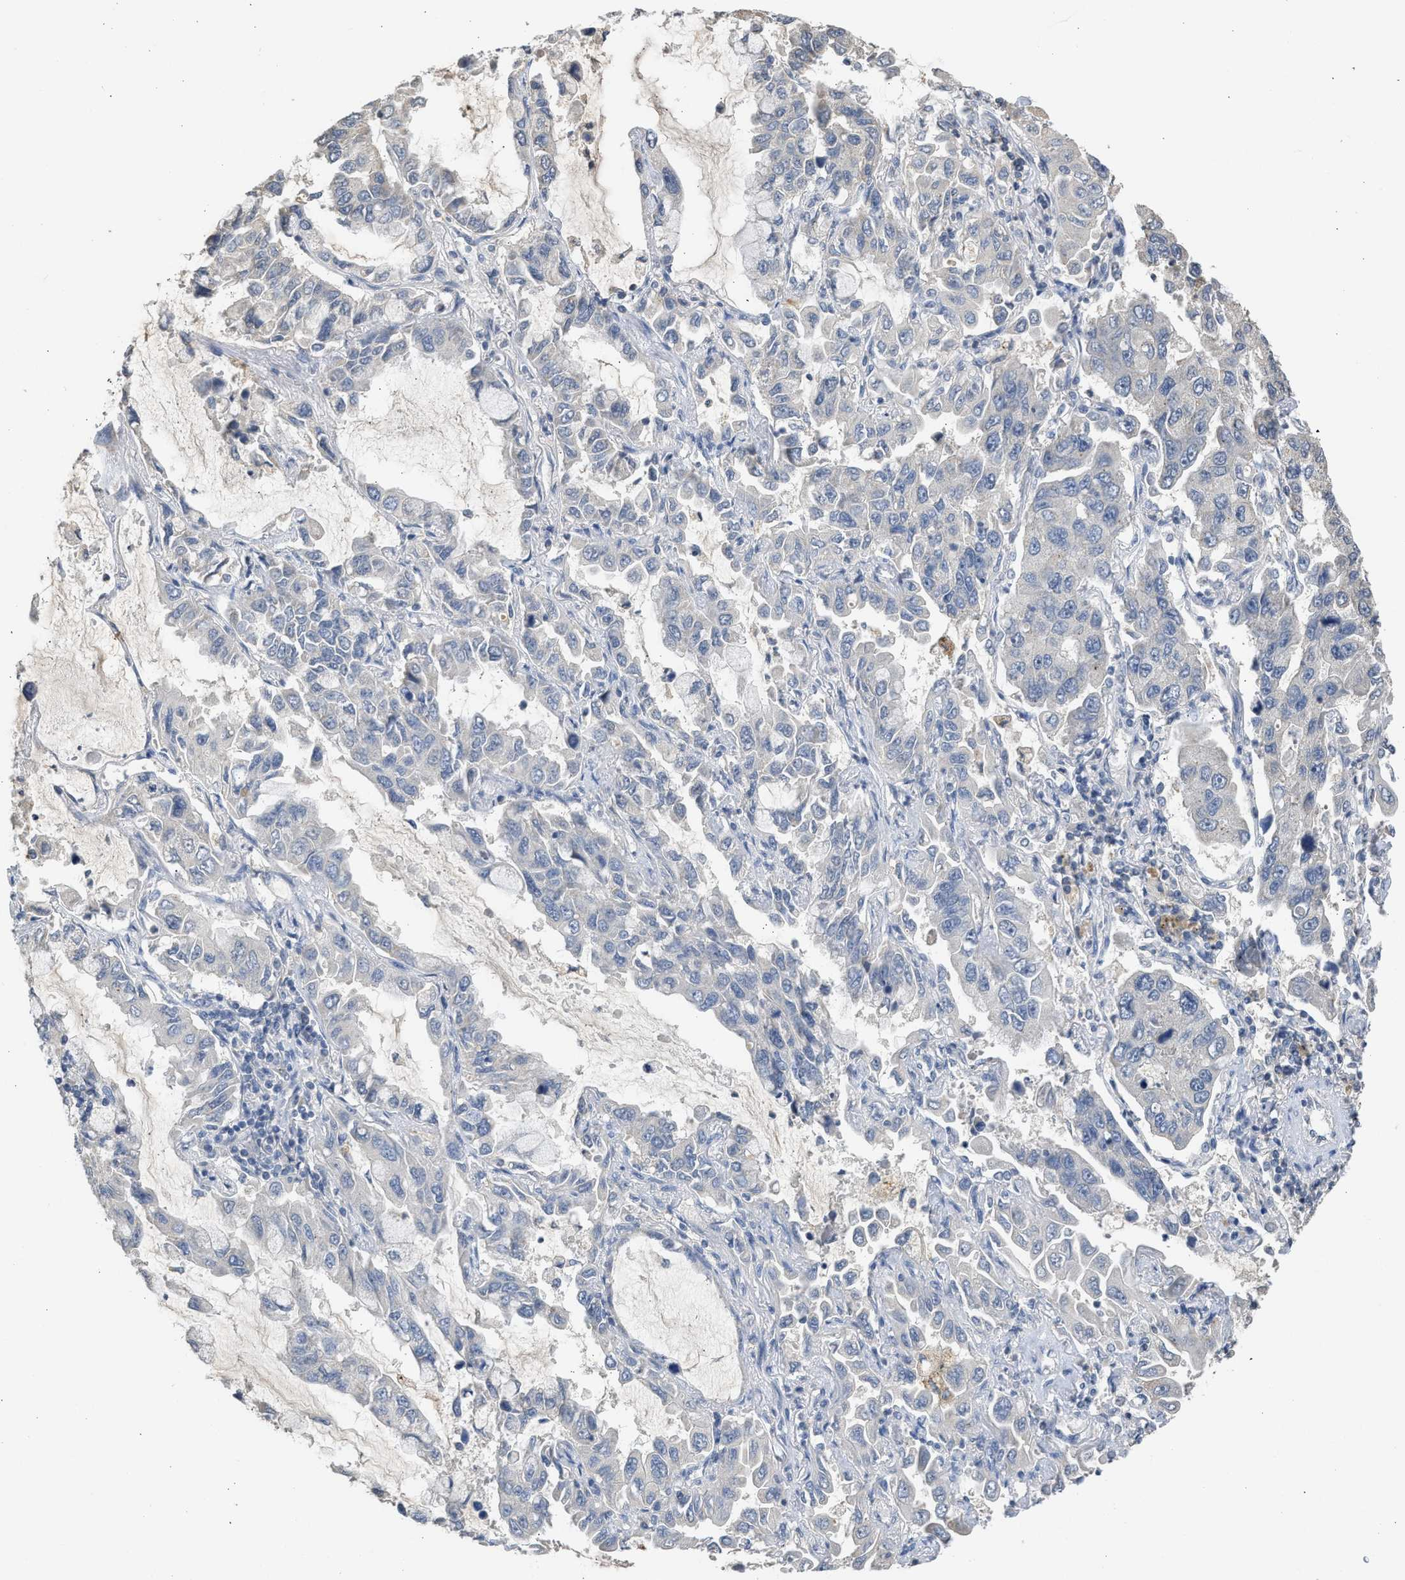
{"staining": {"intensity": "negative", "quantity": "none", "location": "none"}, "tissue": "lung cancer", "cell_type": "Tumor cells", "image_type": "cancer", "snomed": [{"axis": "morphology", "description": "Adenocarcinoma, NOS"}, {"axis": "topography", "description": "Lung"}], "caption": "Immunohistochemistry photomicrograph of human lung adenocarcinoma stained for a protein (brown), which shows no staining in tumor cells. (Brightfield microscopy of DAB (3,3'-diaminobenzidine) immunohistochemistry at high magnification).", "gene": "SULT2A1", "patient": {"sex": "male", "age": 64}}